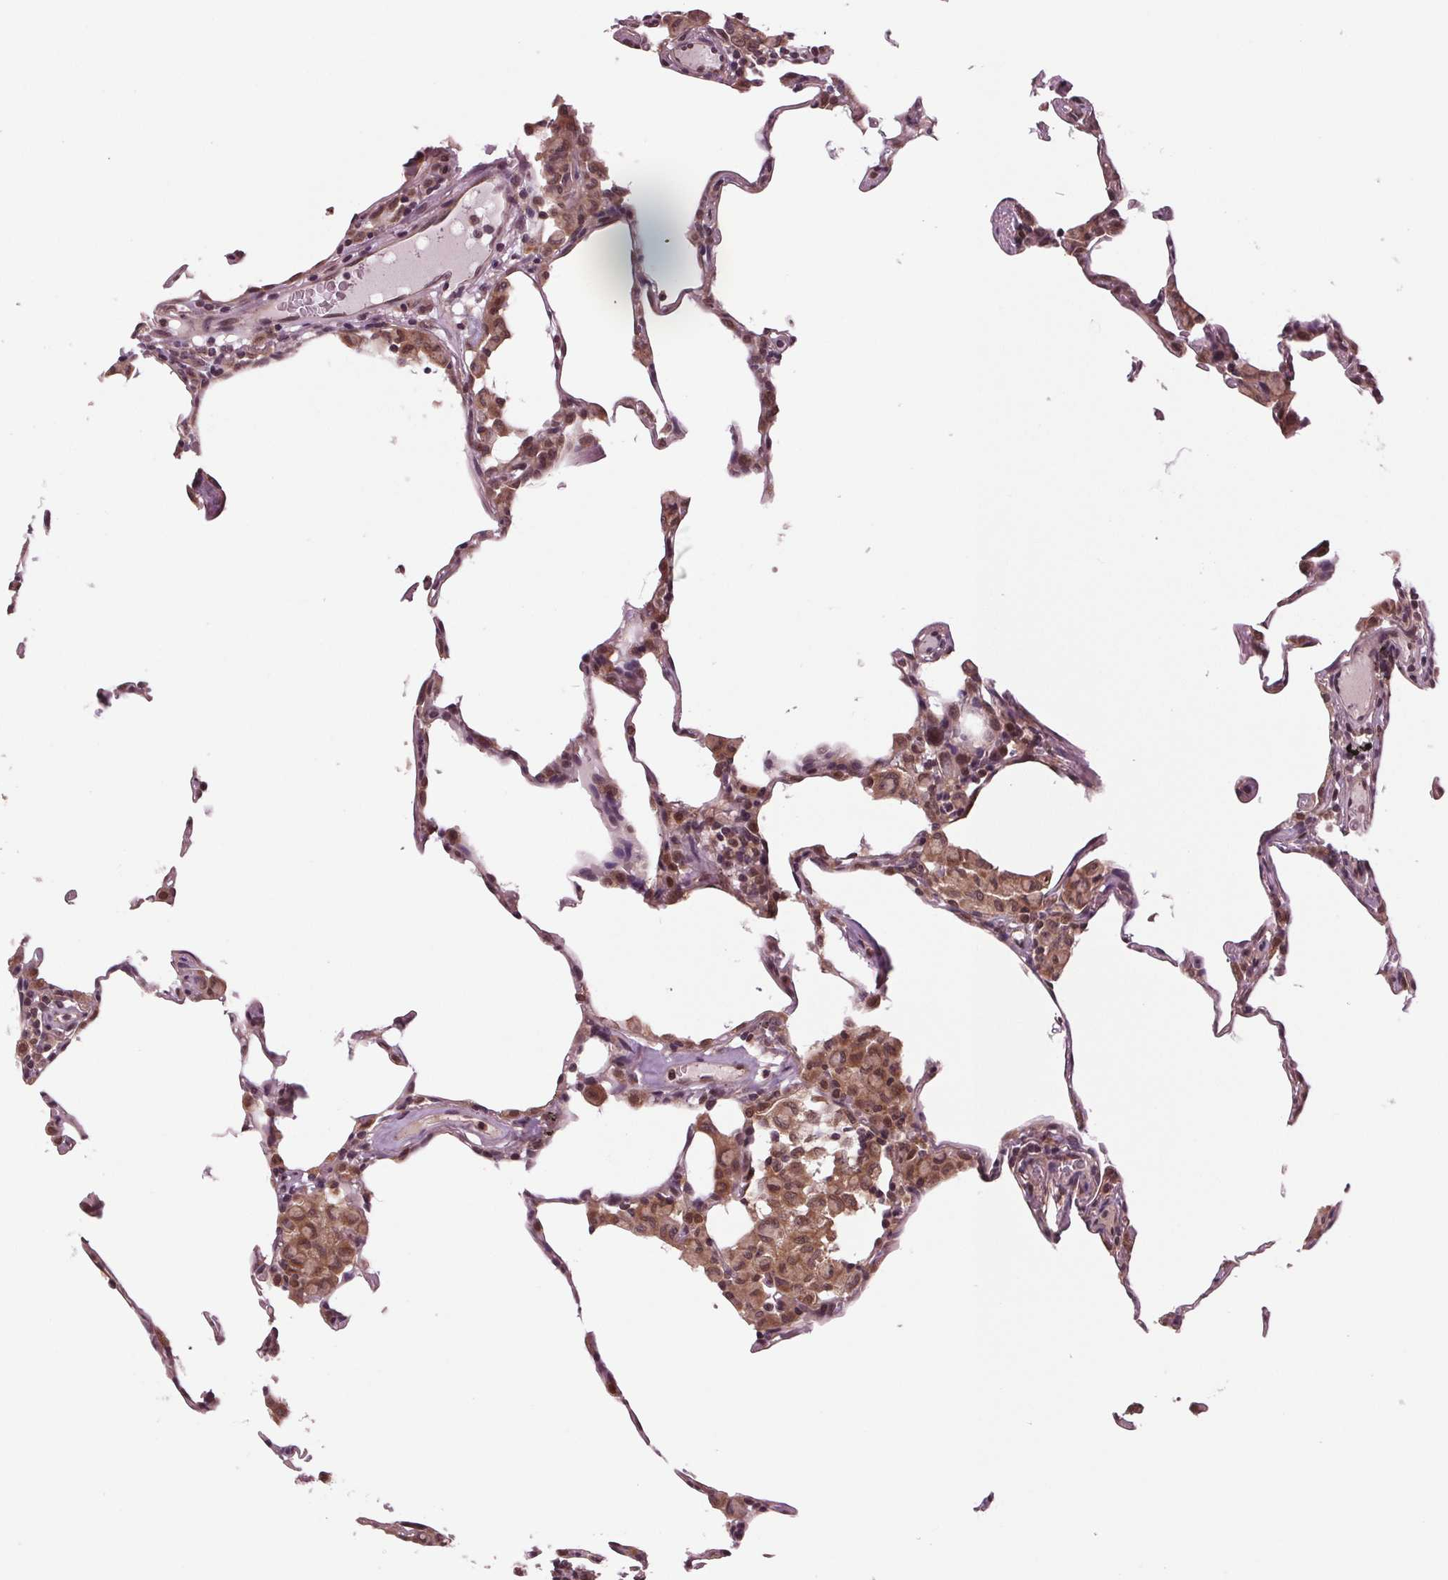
{"staining": {"intensity": "moderate", "quantity": "25%-75%", "location": "cytoplasmic/membranous"}, "tissue": "lung", "cell_type": "Alveolar cells", "image_type": "normal", "snomed": [{"axis": "morphology", "description": "Normal tissue, NOS"}, {"axis": "topography", "description": "Lung"}], "caption": "Immunohistochemistry photomicrograph of unremarkable lung stained for a protein (brown), which displays medium levels of moderate cytoplasmic/membranous expression in about 25%-75% of alveolar cells.", "gene": "STAT3", "patient": {"sex": "female", "age": 57}}